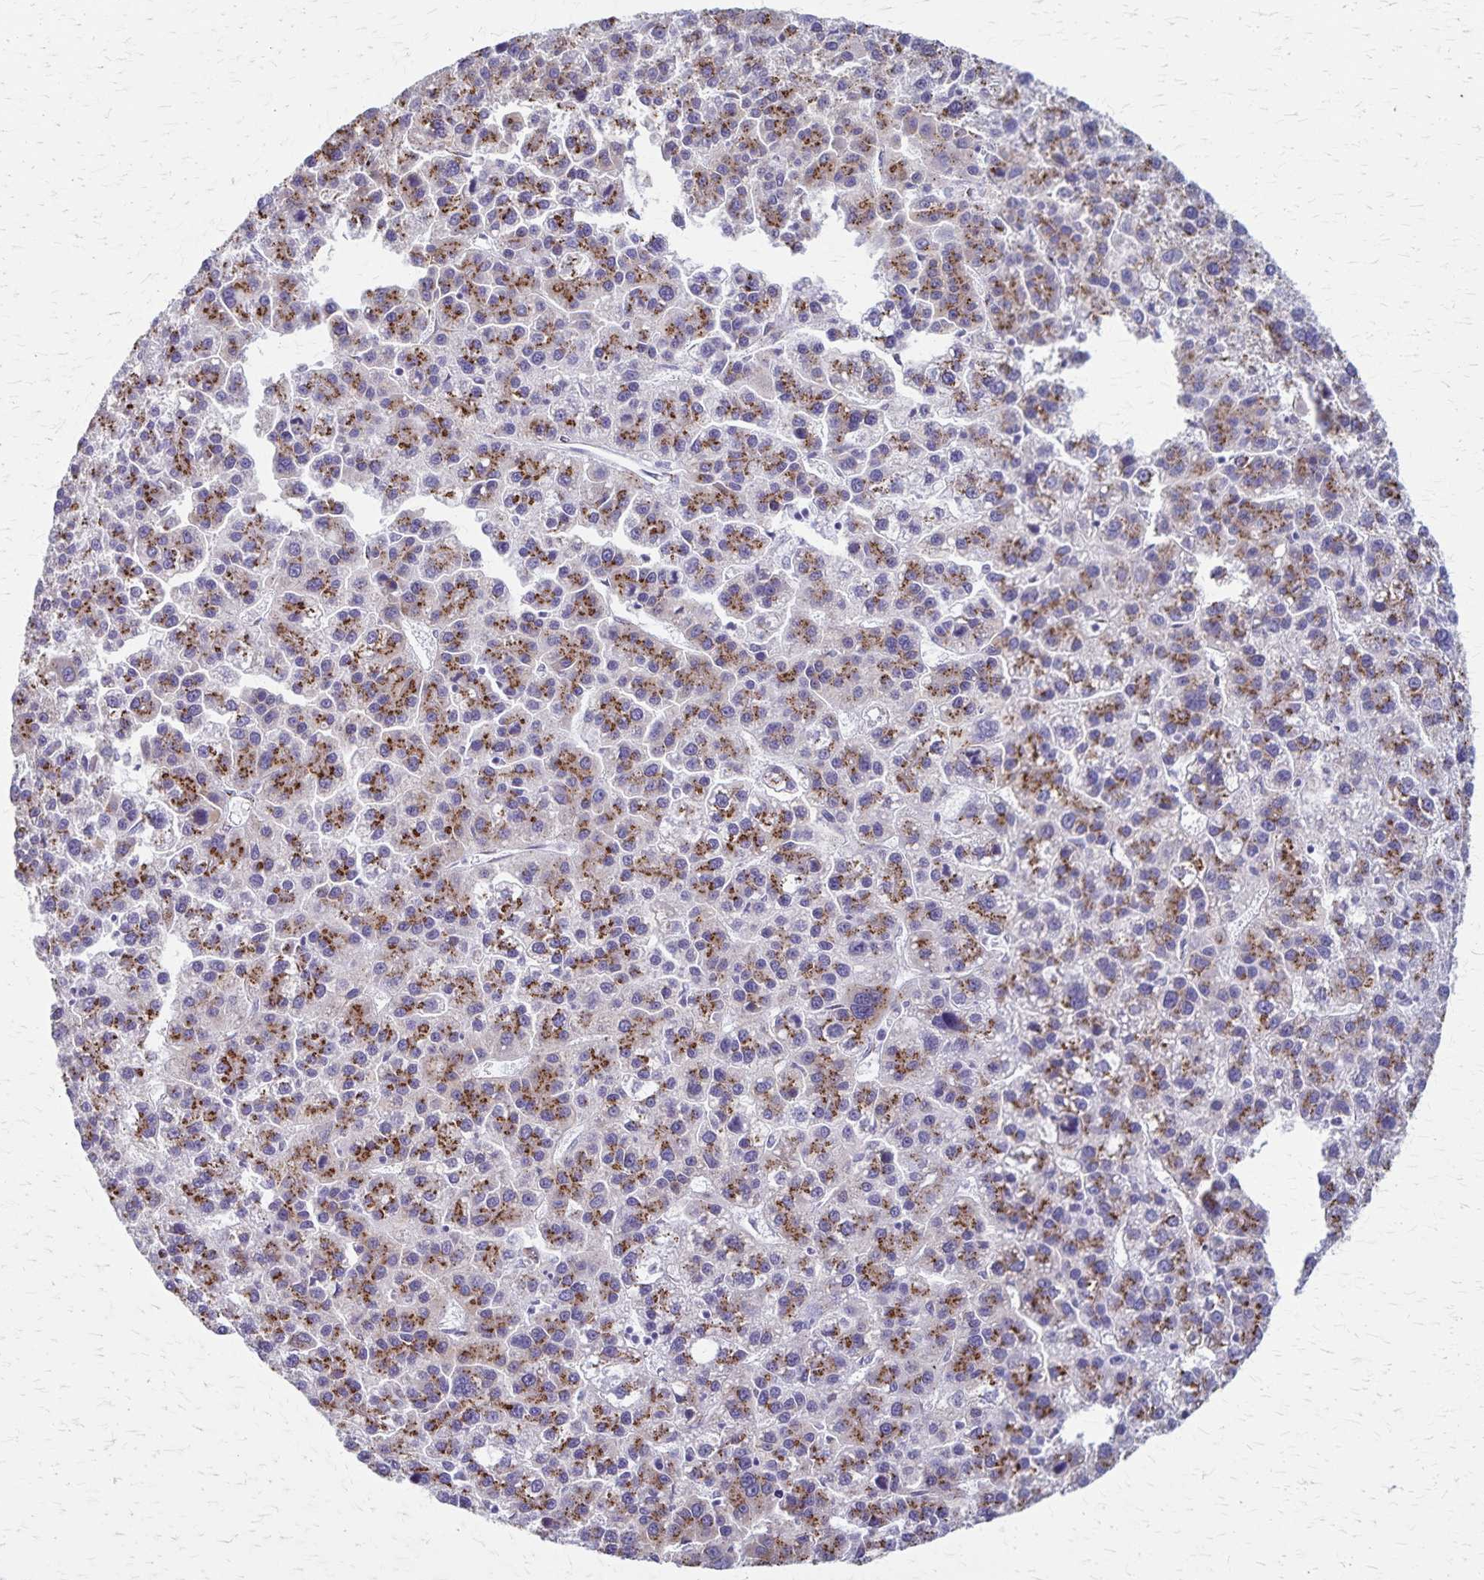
{"staining": {"intensity": "moderate", "quantity": ">75%", "location": "cytoplasmic/membranous"}, "tissue": "liver cancer", "cell_type": "Tumor cells", "image_type": "cancer", "snomed": [{"axis": "morphology", "description": "Carcinoma, Hepatocellular, NOS"}, {"axis": "topography", "description": "Liver"}], "caption": "Immunohistochemistry (IHC) of liver cancer demonstrates medium levels of moderate cytoplasmic/membranous staining in about >75% of tumor cells. (Stains: DAB in brown, nuclei in blue, Microscopy: brightfield microscopy at high magnification).", "gene": "MCFD2", "patient": {"sex": "female", "age": 58}}